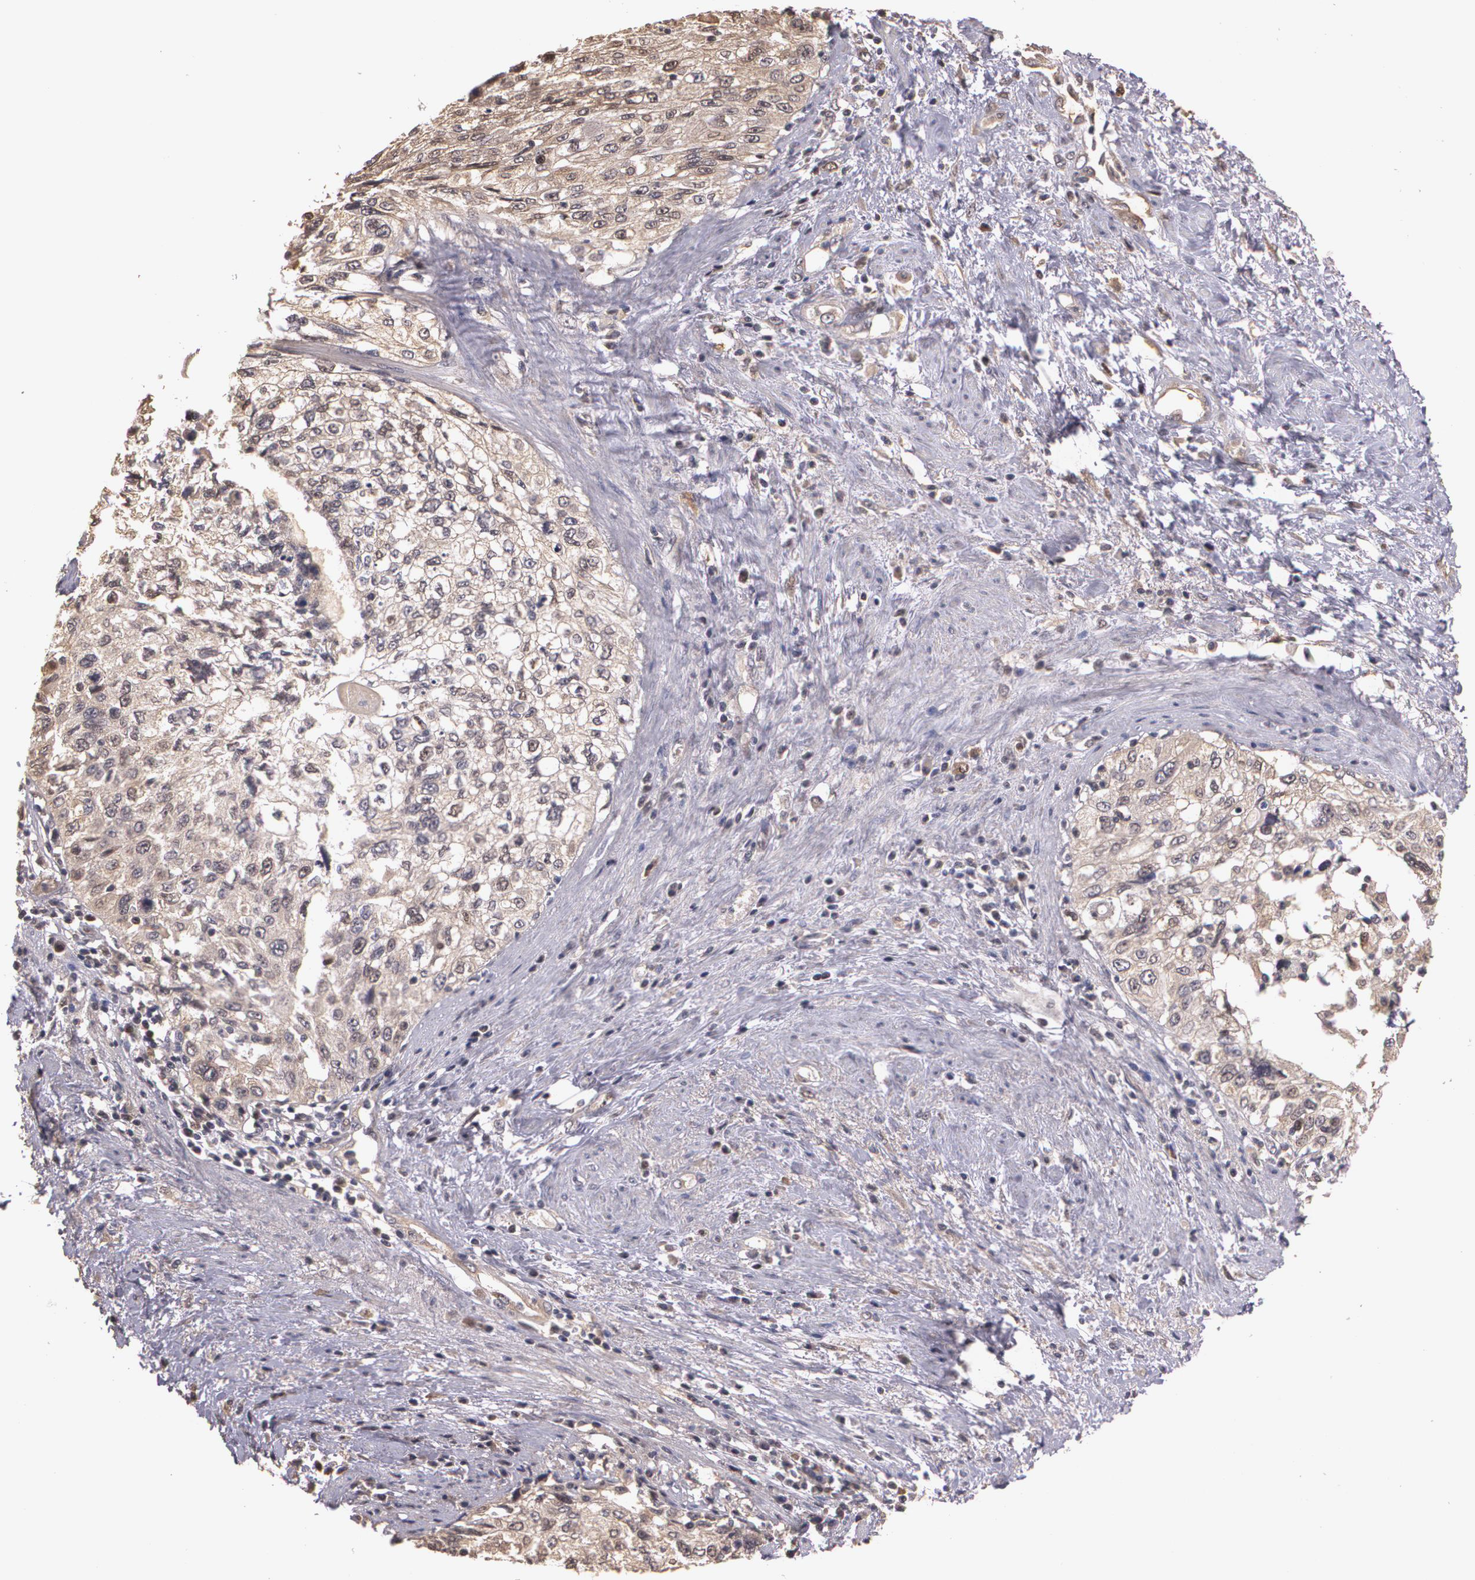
{"staining": {"intensity": "weak", "quantity": "<25%", "location": "cytoplasmic/membranous,nuclear"}, "tissue": "cervical cancer", "cell_type": "Tumor cells", "image_type": "cancer", "snomed": [{"axis": "morphology", "description": "Squamous cell carcinoma, NOS"}, {"axis": "topography", "description": "Cervix"}], "caption": "A high-resolution image shows immunohistochemistry staining of cervical cancer (squamous cell carcinoma), which exhibits no significant positivity in tumor cells. (DAB immunohistochemistry (IHC) with hematoxylin counter stain).", "gene": "BRCA1", "patient": {"sex": "female", "age": 57}}